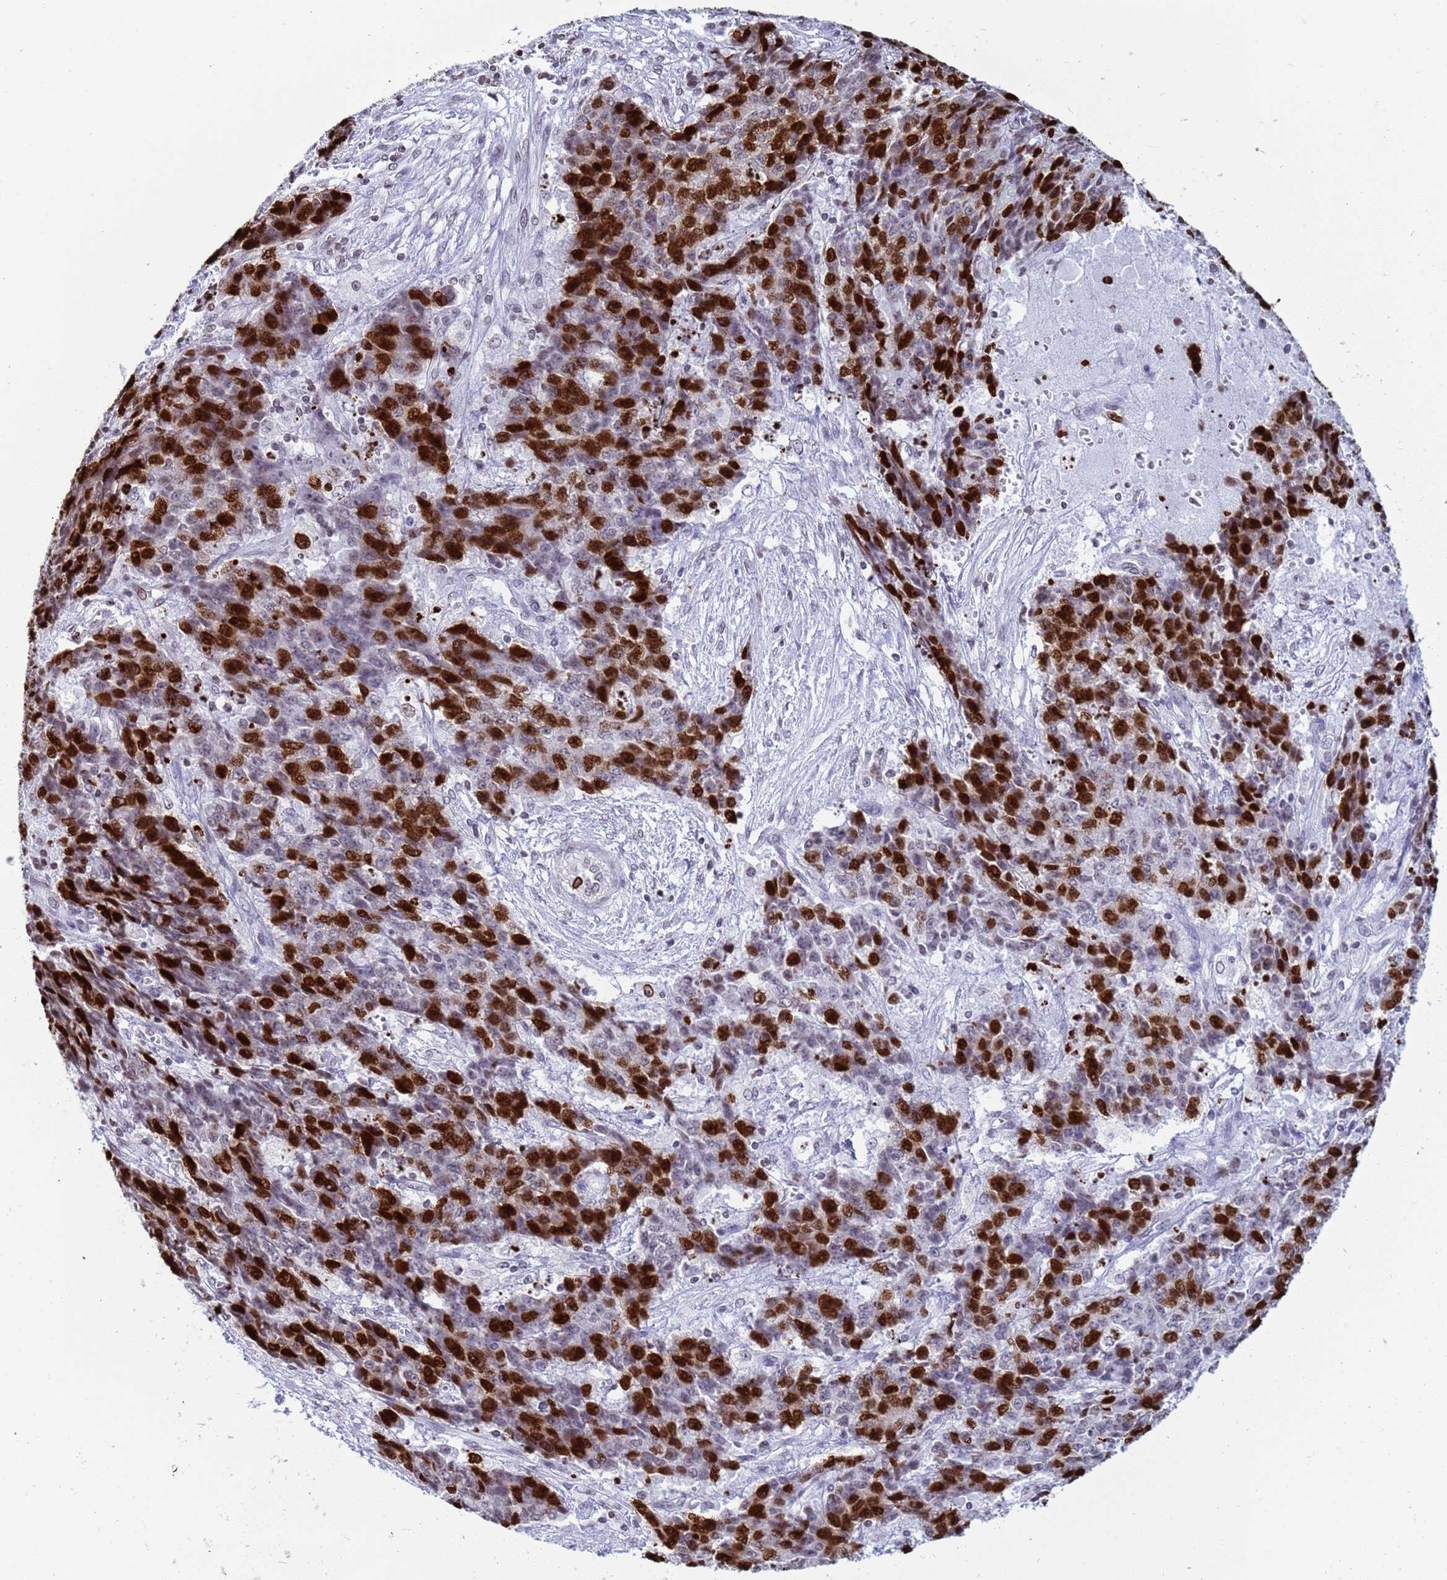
{"staining": {"intensity": "strong", "quantity": ">75%", "location": "nuclear"}, "tissue": "ovarian cancer", "cell_type": "Tumor cells", "image_type": "cancer", "snomed": [{"axis": "morphology", "description": "Carcinoma, endometroid"}, {"axis": "topography", "description": "Ovary"}], "caption": "Approximately >75% of tumor cells in human endometroid carcinoma (ovarian) exhibit strong nuclear protein staining as visualized by brown immunohistochemical staining.", "gene": "H4C8", "patient": {"sex": "female", "age": 42}}